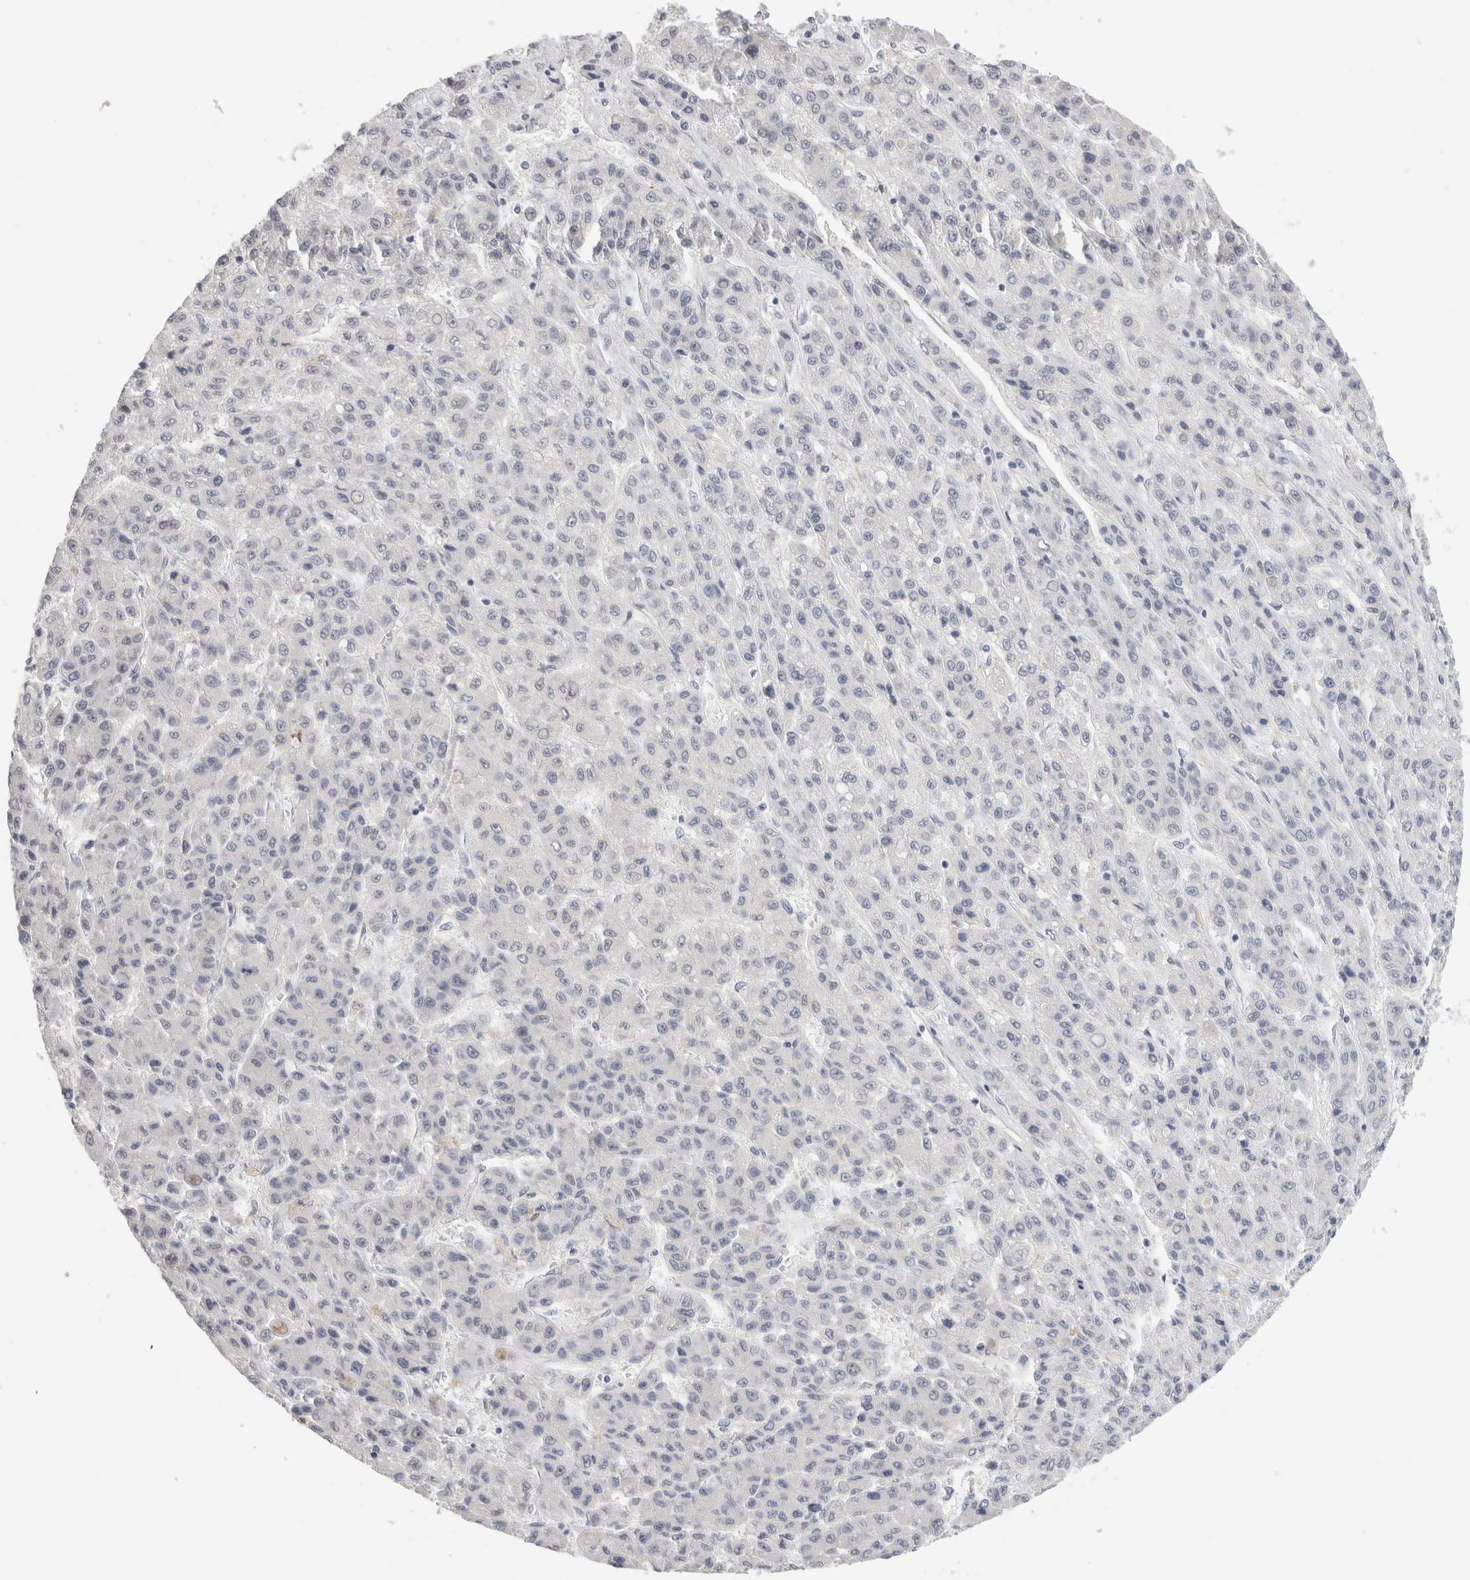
{"staining": {"intensity": "negative", "quantity": "none", "location": "none"}, "tissue": "liver cancer", "cell_type": "Tumor cells", "image_type": "cancer", "snomed": [{"axis": "morphology", "description": "Carcinoma, Hepatocellular, NOS"}, {"axis": "topography", "description": "Liver"}], "caption": "This is a image of immunohistochemistry (IHC) staining of liver hepatocellular carcinoma, which shows no staining in tumor cells.", "gene": "HDLBP", "patient": {"sex": "male", "age": 70}}